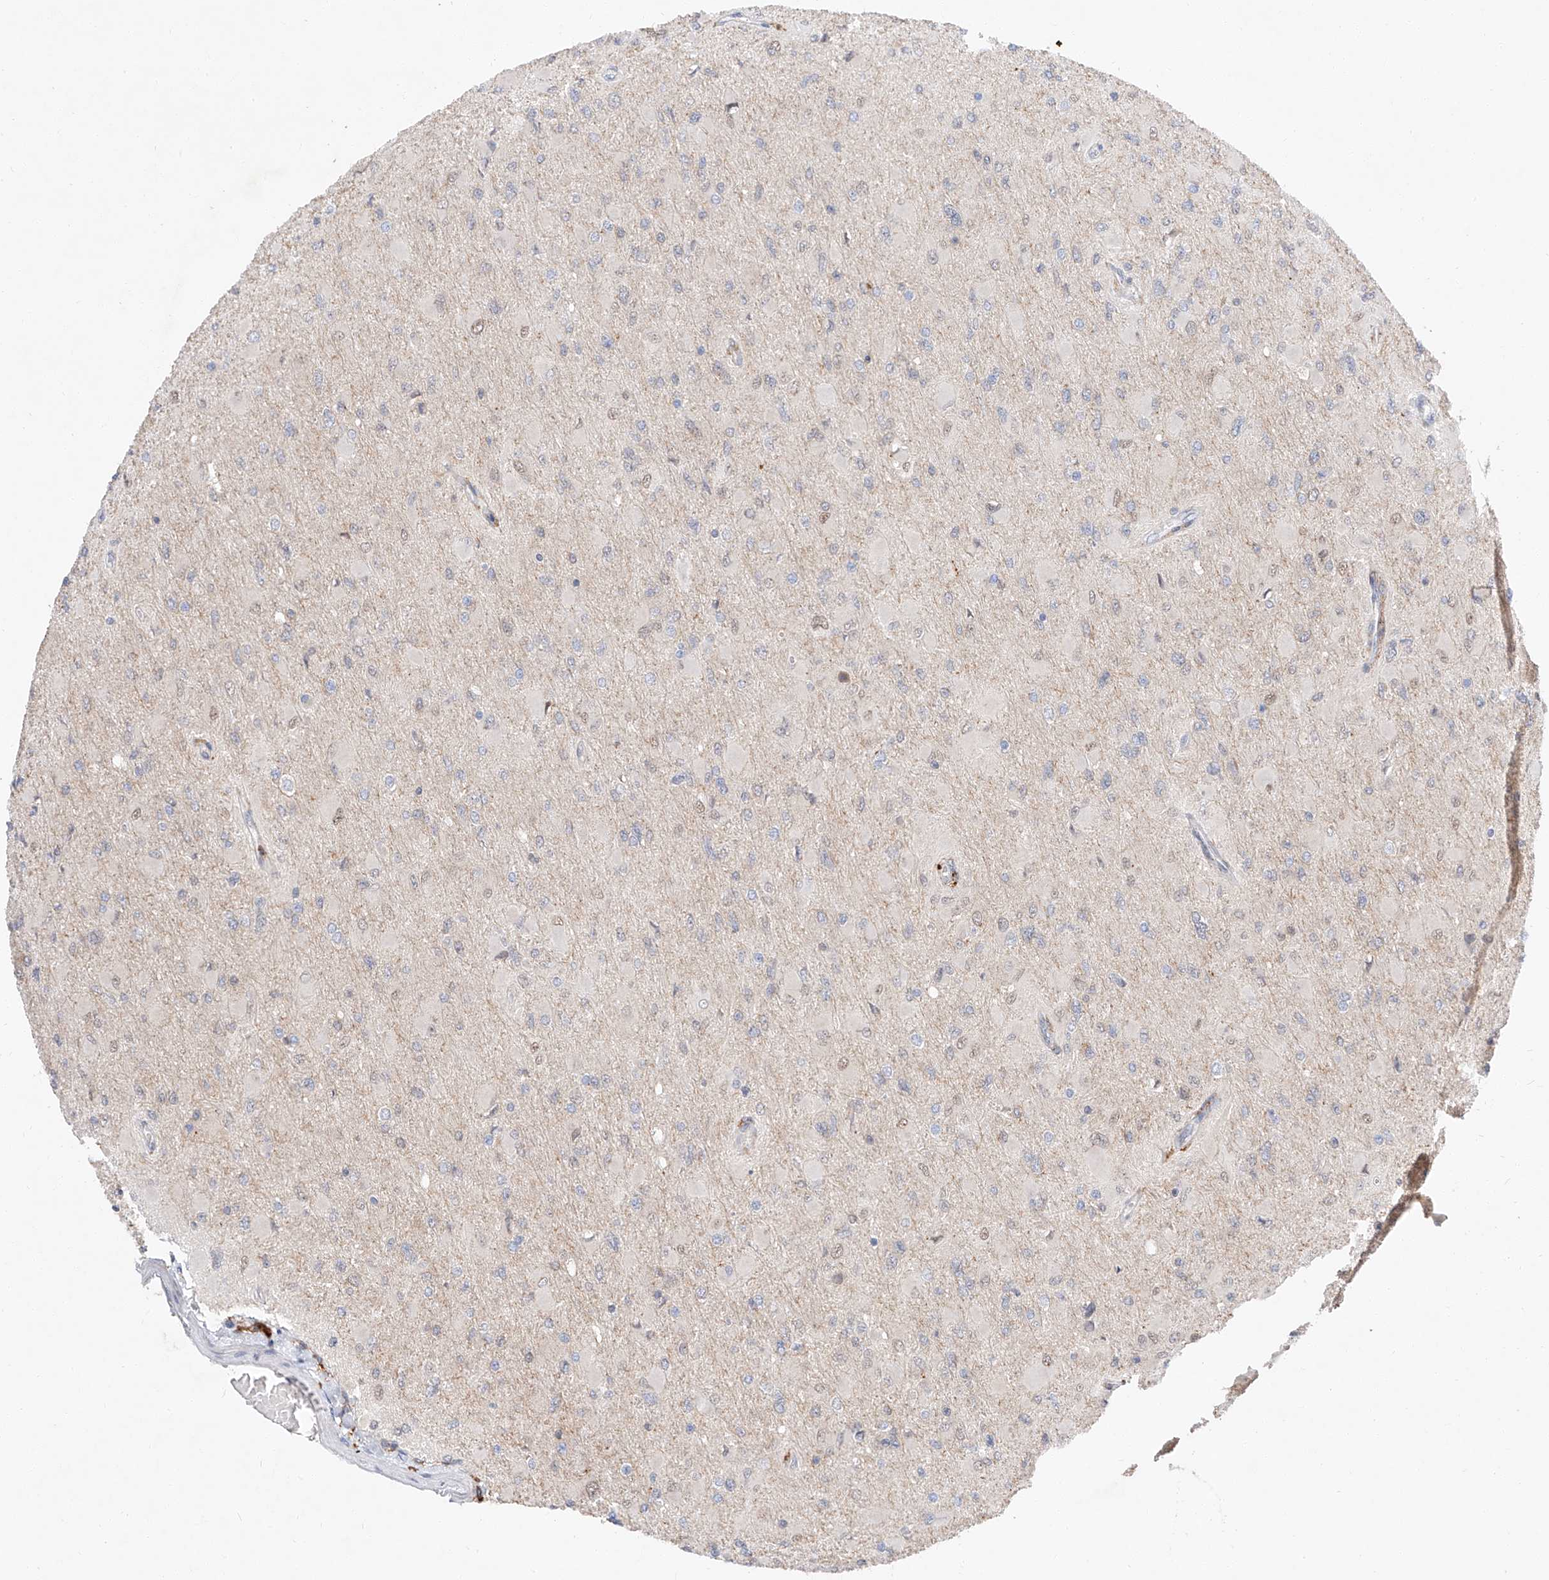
{"staining": {"intensity": "weak", "quantity": "<25%", "location": "nuclear"}, "tissue": "glioma", "cell_type": "Tumor cells", "image_type": "cancer", "snomed": [{"axis": "morphology", "description": "Glioma, malignant, High grade"}, {"axis": "topography", "description": "Cerebral cortex"}], "caption": "IHC micrograph of glioma stained for a protein (brown), which reveals no positivity in tumor cells.", "gene": "DIRAS3", "patient": {"sex": "female", "age": 36}}